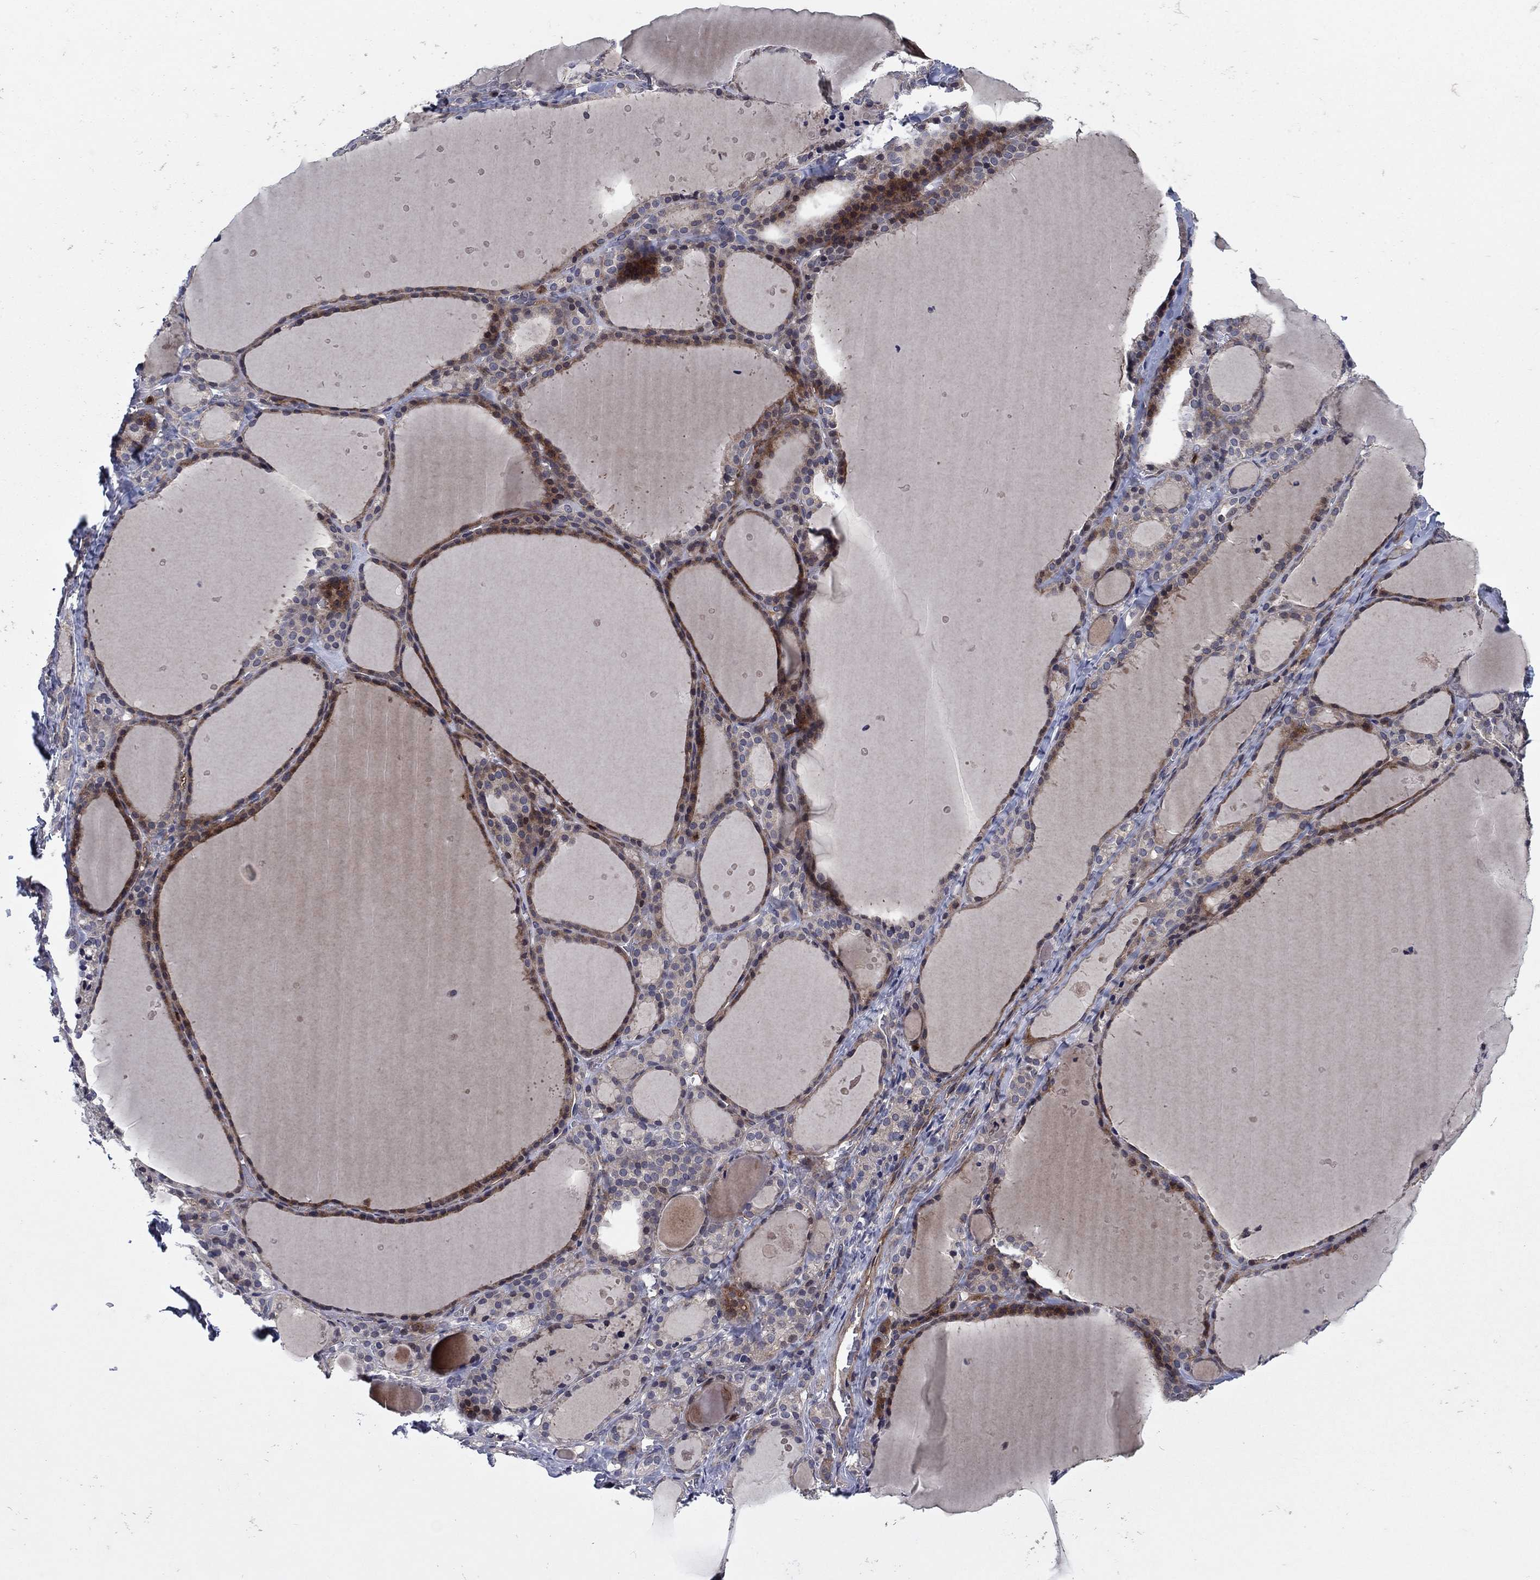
{"staining": {"intensity": "moderate", "quantity": "25%-75%", "location": "cytoplasmic/membranous"}, "tissue": "thyroid gland", "cell_type": "Glandular cells", "image_type": "normal", "snomed": [{"axis": "morphology", "description": "Normal tissue, NOS"}, {"axis": "topography", "description": "Thyroid gland"}], "caption": "Glandular cells demonstrate medium levels of moderate cytoplasmic/membranous positivity in approximately 25%-75% of cells in benign thyroid gland. The protein of interest is stained brown, and the nuclei are stained in blue (DAB IHC with brightfield microscopy, high magnification).", "gene": "MSRB1", "patient": {"sex": "male", "age": 68}}